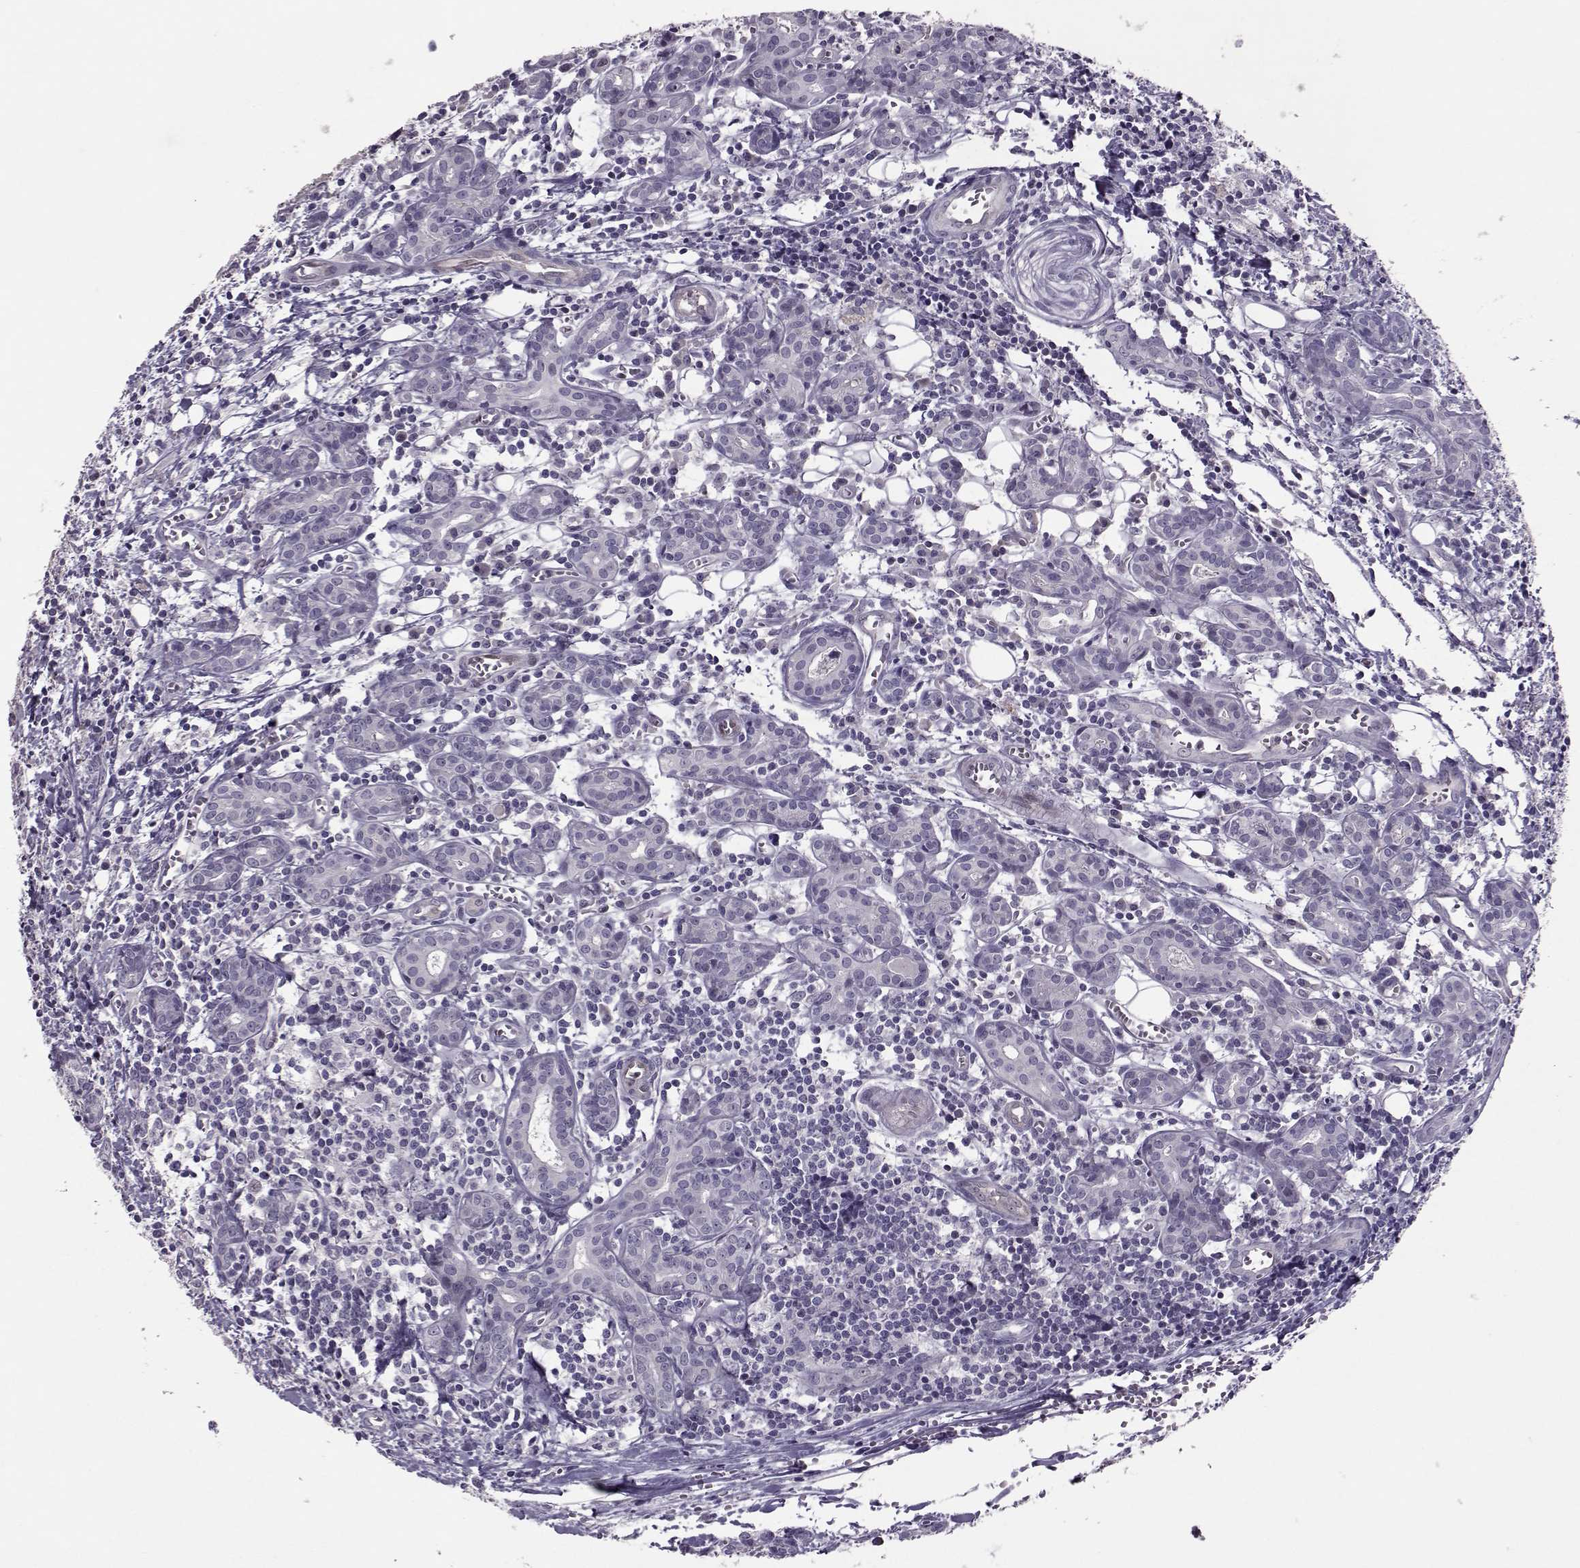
{"staining": {"intensity": "moderate", "quantity": "25%-75%", "location": "cytoplasmic/membranous,nuclear"}, "tissue": "head and neck cancer", "cell_type": "Tumor cells", "image_type": "cancer", "snomed": [{"axis": "morphology", "description": "Adenocarcinoma, NOS"}, {"axis": "topography", "description": "Head-Neck"}], "caption": "Protein staining of head and neck adenocarcinoma tissue shows moderate cytoplasmic/membranous and nuclear staining in about 25%-75% of tumor cells. (IHC, brightfield microscopy, high magnification).", "gene": "ASRGL1", "patient": {"sex": "male", "age": 76}}